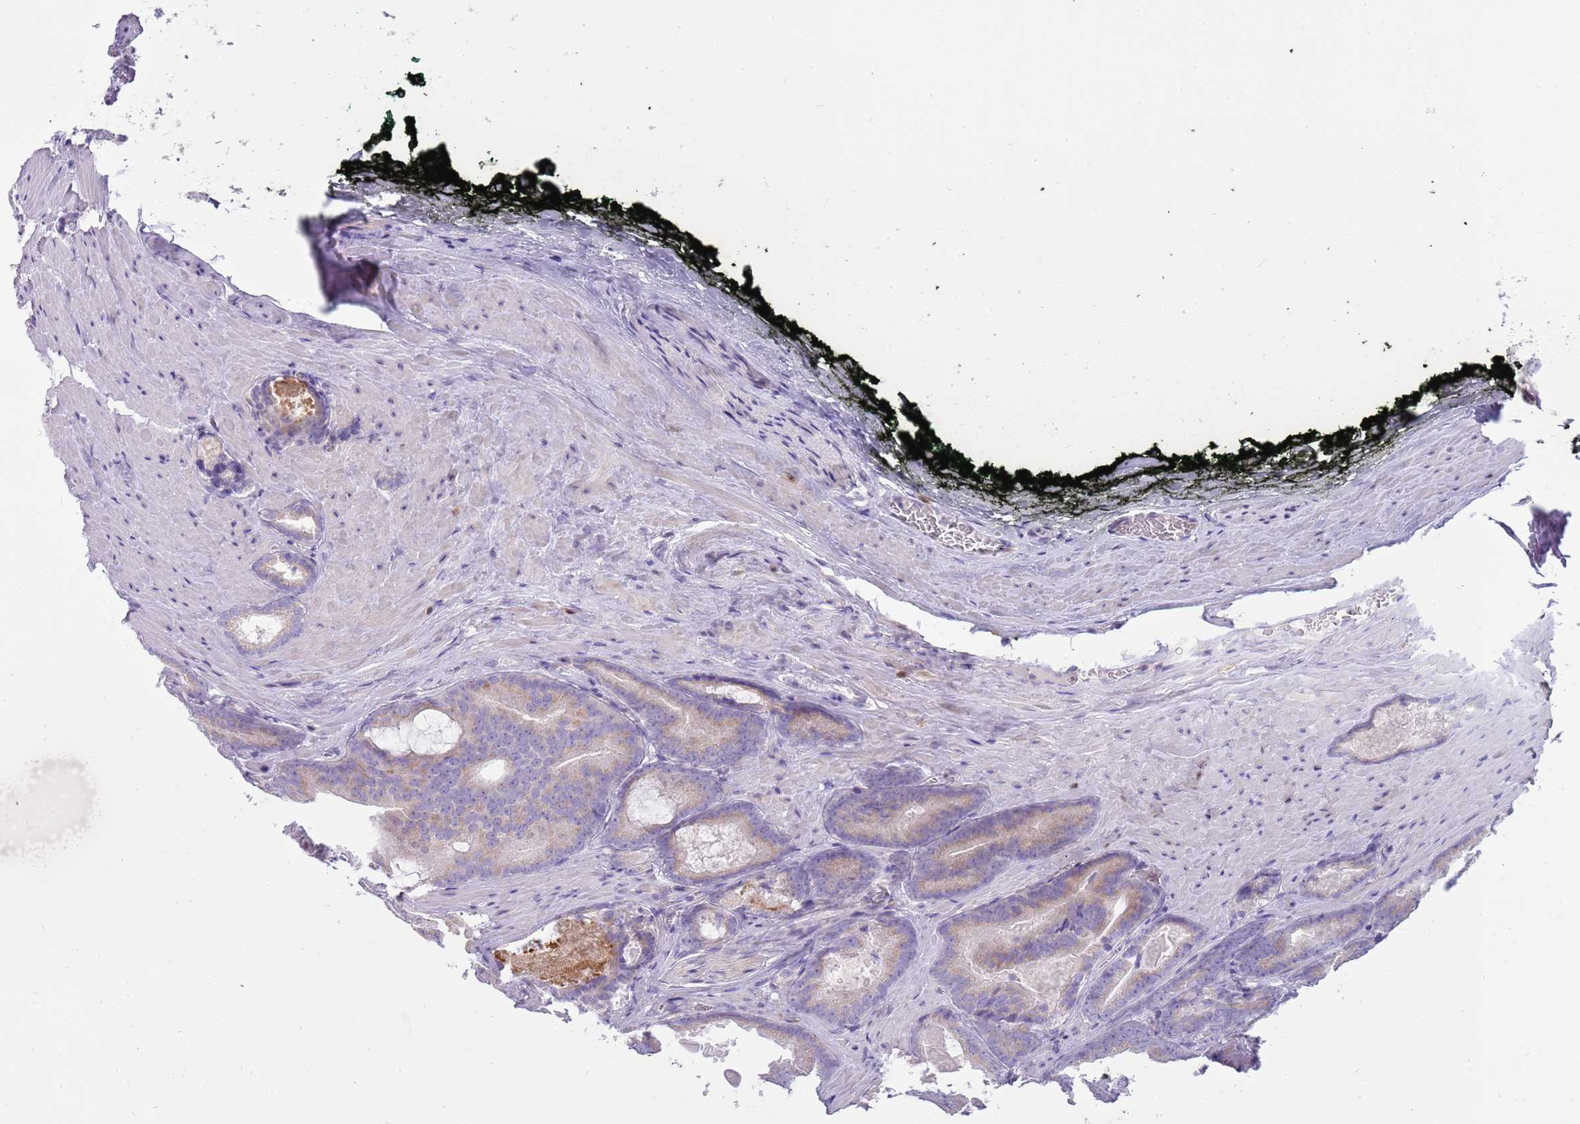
{"staining": {"intensity": "weak", "quantity": "25%-75%", "location": "cytoplasmic/membranous"}, "tissue": "prostate cancer", "cell_type": "Tumor cells", "image_type": "cancer", "snomed": [{"axis": "morphology", "description": "Adenocarcinoma, High grade"}, {"axis": "topography", "description": "Prostate"}], "caption": "Protein positivity by IHC shows weak cytoplasmic/membranous positivity in about 25%-75% of tumor cells in high-grade adenocarcinoma (prostate).", "gene": "DIPK1C", "patient": {"sex": "male", "age": 66}}